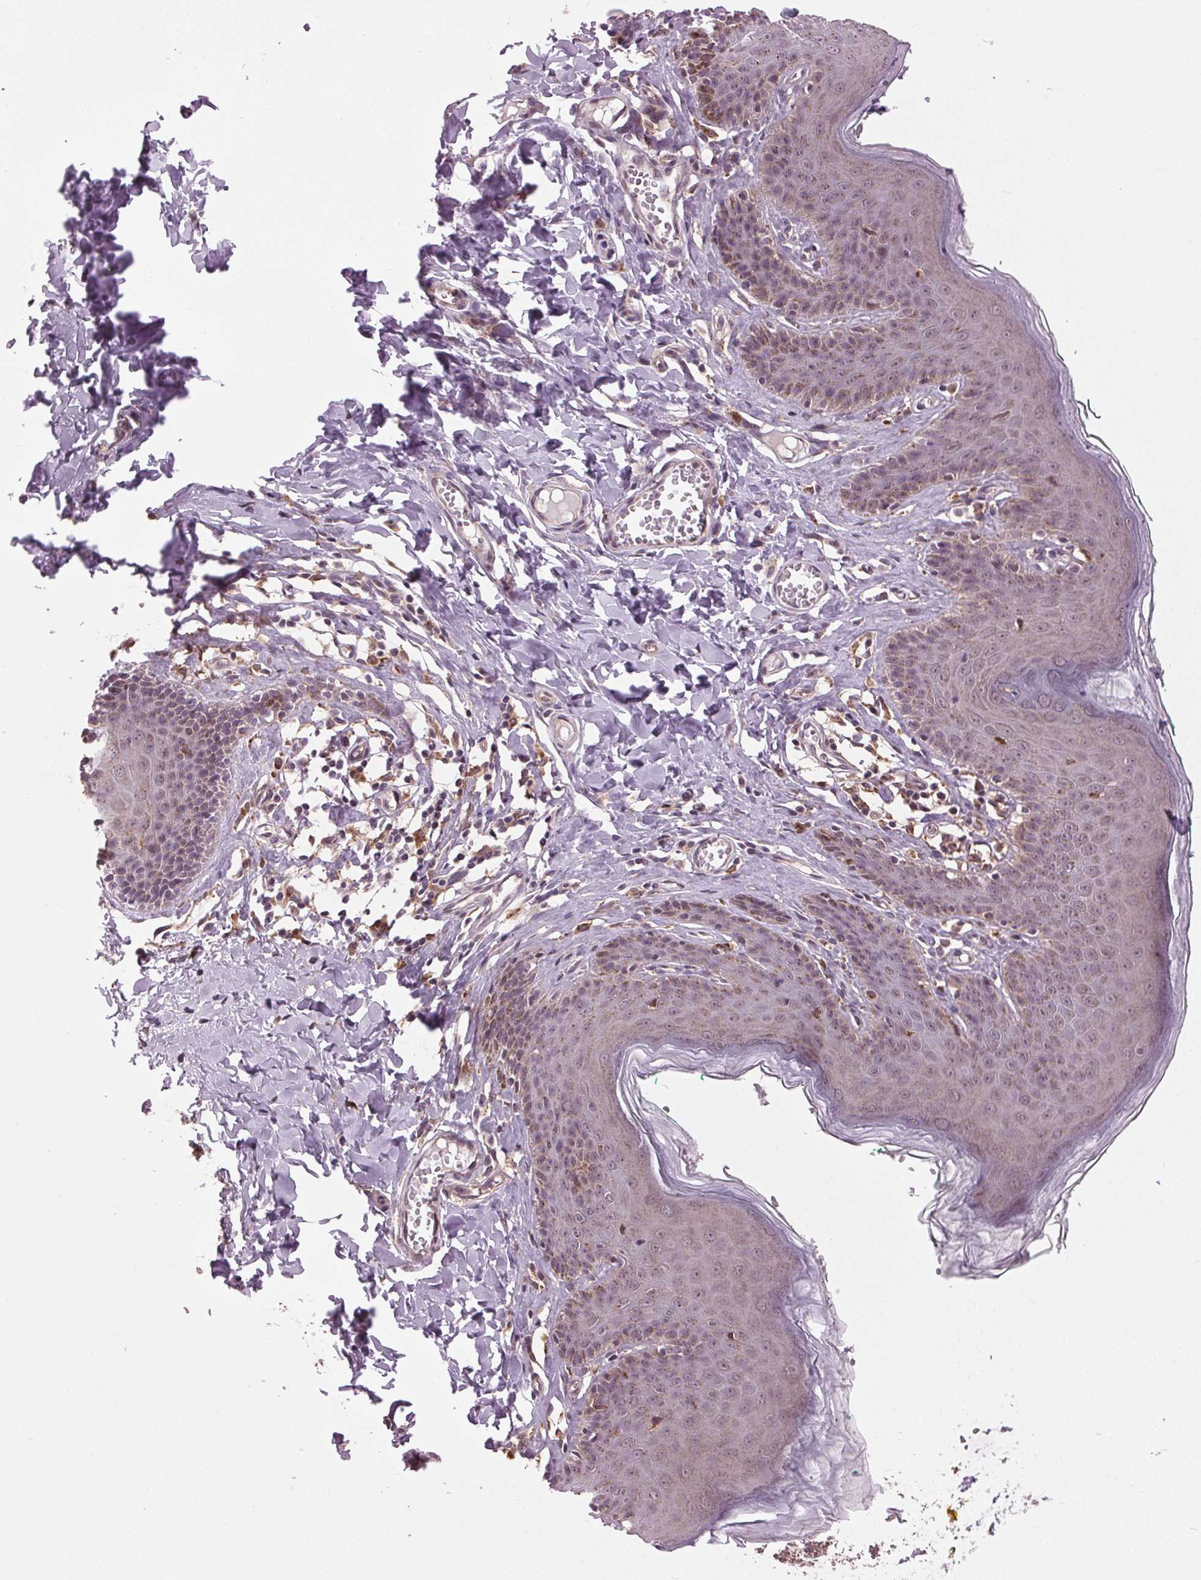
{"staining": {"intensity": "weak", "quantity": "<25%", "location": "cytoplasmic/membranous"}, "tissue": "skin", "cell_type": "Epidermal cells", "image_type": "normal", "snomed": [{"axis": "morphology", "description": "Normal tissue, NOS"}, {"axis": "topography", "description": "Vulva"}, {"axis": "topography", "description": "Peripheral nerve tissue"}], "caption": "This is an immunohistochemistry (IHC) histopathology image of unremarkable skin. There is no positivity in epidermal cells.", "gene": "BSDC1", "patient": {"sex": "female", "age": 66}}